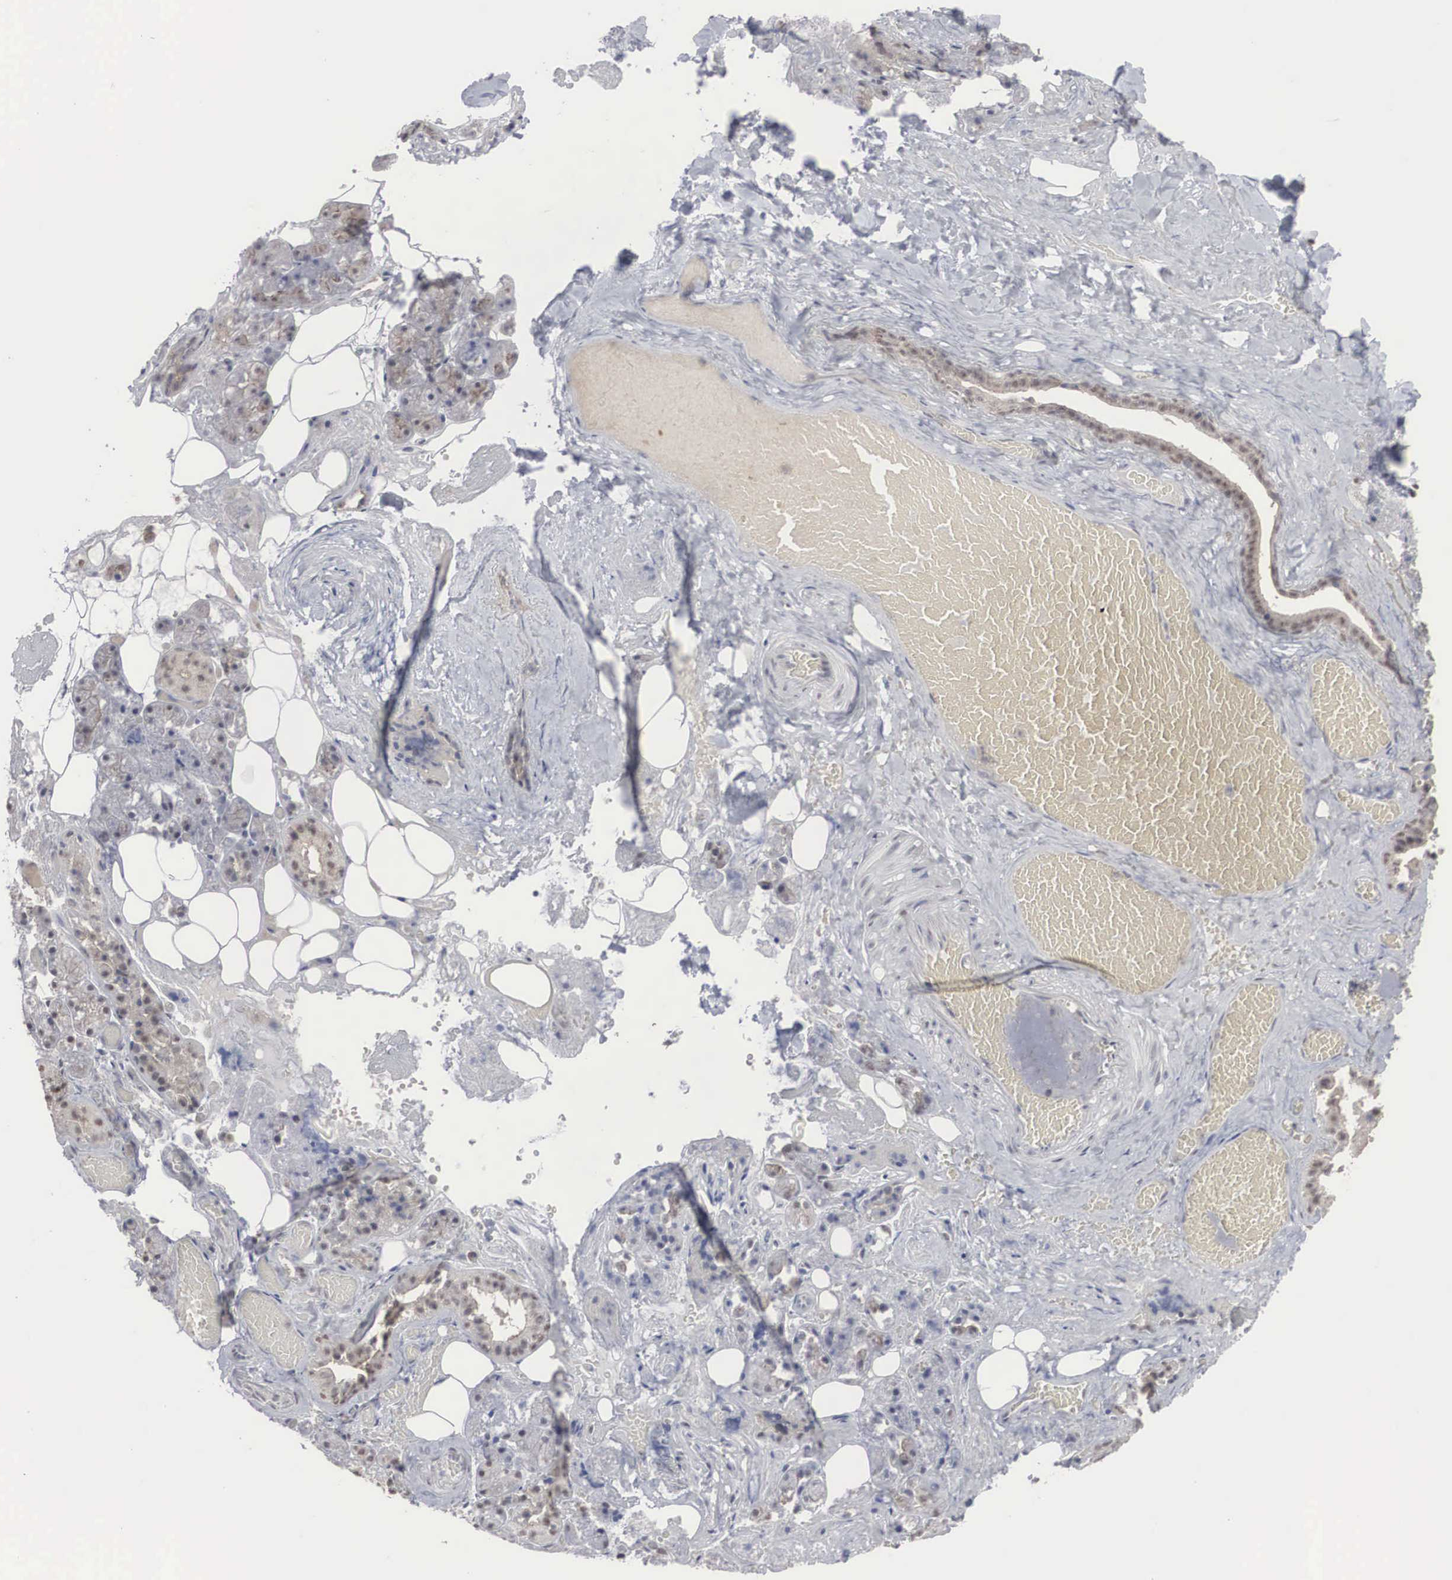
{"staining": {"intensity": "weak", "quantity": "25%-75%", "location": "nuclear"}, "tissue": "salivary gland", "cell_type": "Glandular cells", "image_type": "normal", "snomed": [{"axis": "morphology", "description": "Normal tissue, NOS"}, {"axis": "topography", "description": "Salivary gland"}], "caption": "Protein staining of normal salivary gland reveals weak nuclear staining in approximately 25%-75% of glandular cells.", "gene": "AUTS2", "patient": {"sex": "female", "age": 55}}